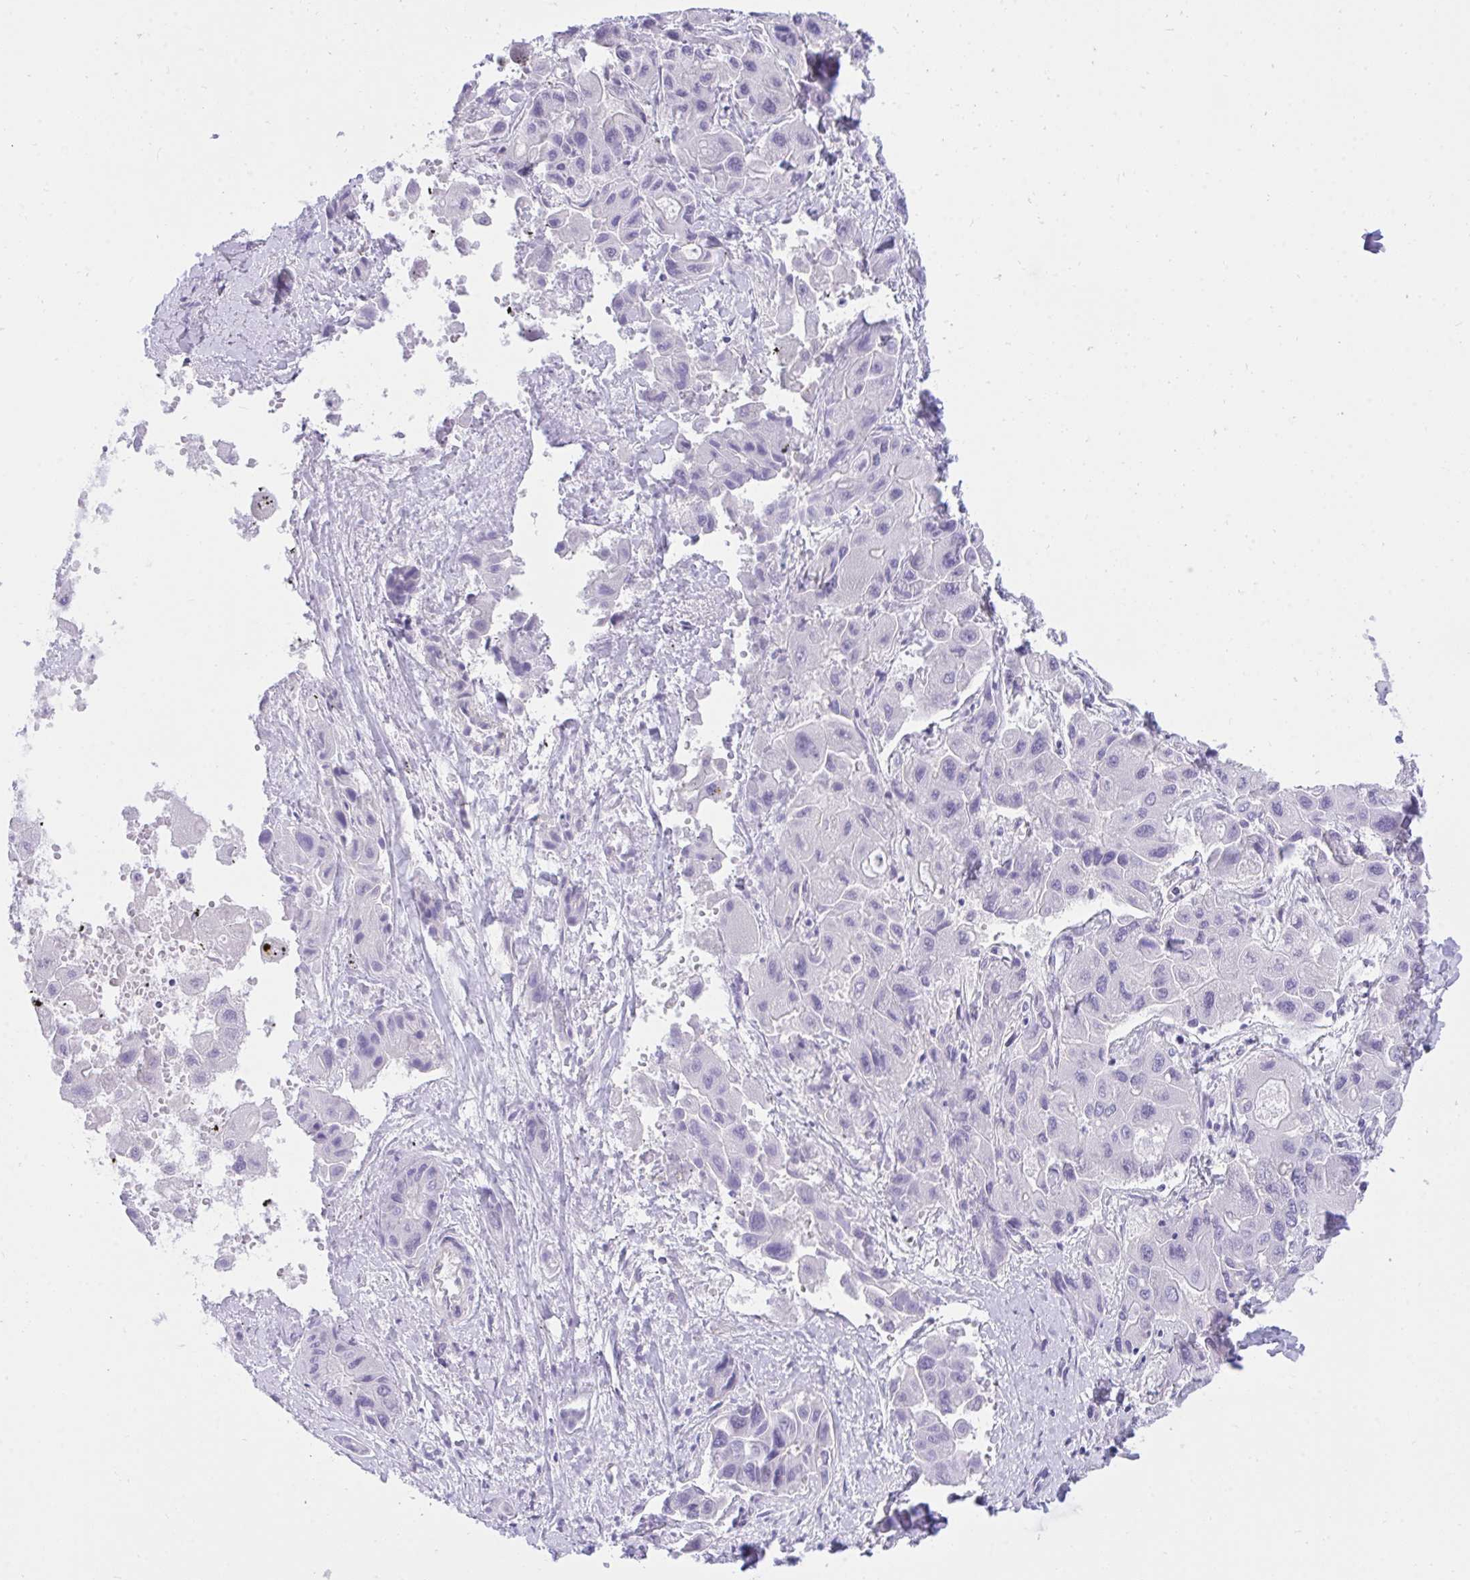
{"staining": {"intensity": "negative", "quantity": "none", "location": "none"}, "tissue": "liver cancer", "cell_type": "Tumor cells", "image_type": "cancer", "snomed": [{"axis": "morphology", "description": "Cholangiocarcinoma"}, {"axis": "topography", "description": "Liver"}], "caption": "A photomicrograph of cholangiocarcinoma (liver) stained for a protein demonstrates no brown staining in tumor cells.", "gene": "TLN2", "patient": {"sex": "male", "age": 67}}